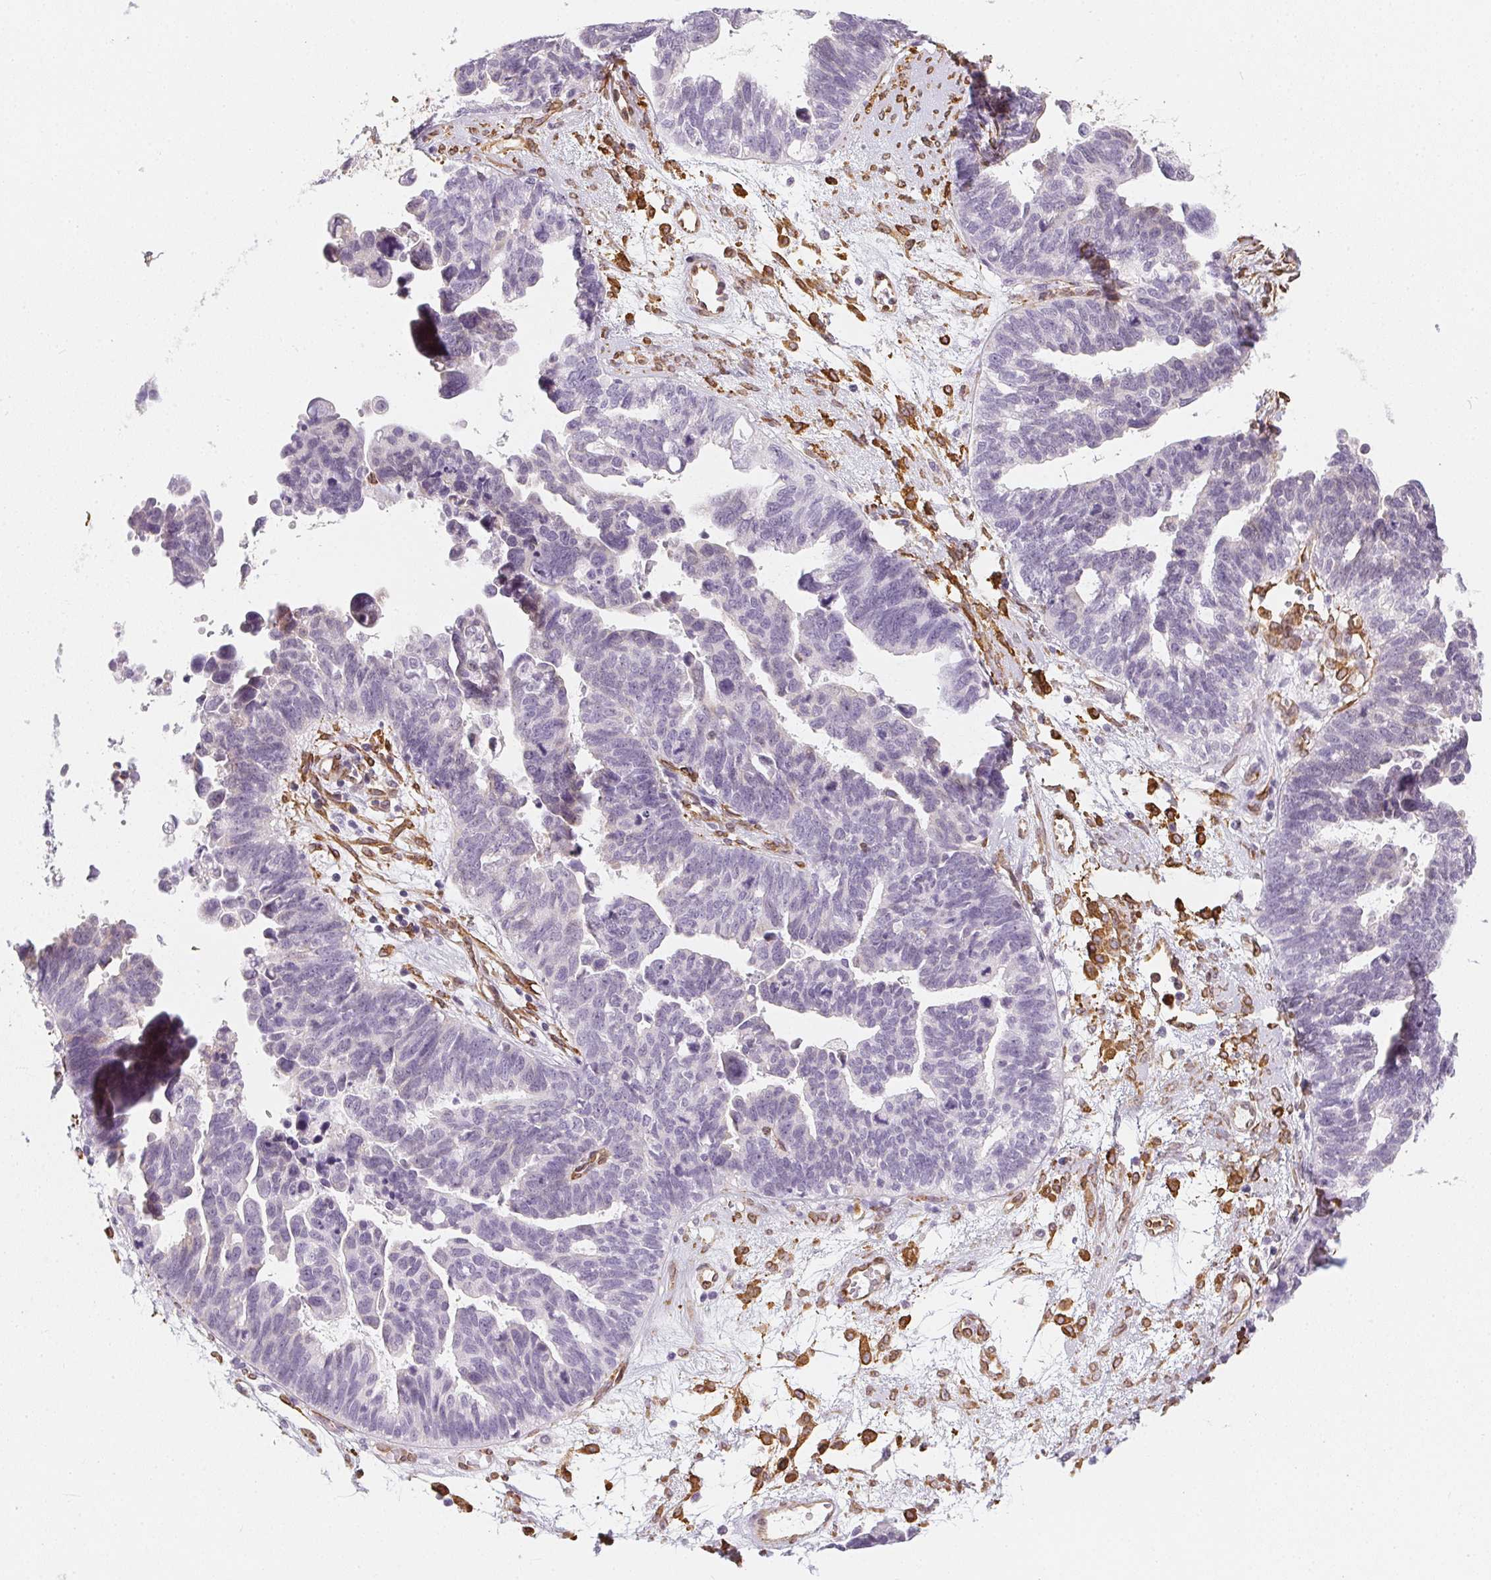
{"staining": {"intensity": "negative", "quantity": "none", "location": "none"}, "tissue": "ovarian cancer", "cell_type": "Tumor cells", "image_type": "cancer", "snomed": [{"axis": "morphology", "description": "Cystadenocarcinoma, serous, NOS"}, {"axis": "topography", "description": "Ovary"}], "caption": "An immunohistochemistry (IHC) photomicrograph of ovarian serous cystadenocarcinoma is shown. There is no staining in tumor cells of ovarian serous cystadenocarcinoma.", "gene": "RSBN1", "patient": {"sex": "female", "age": 60}}